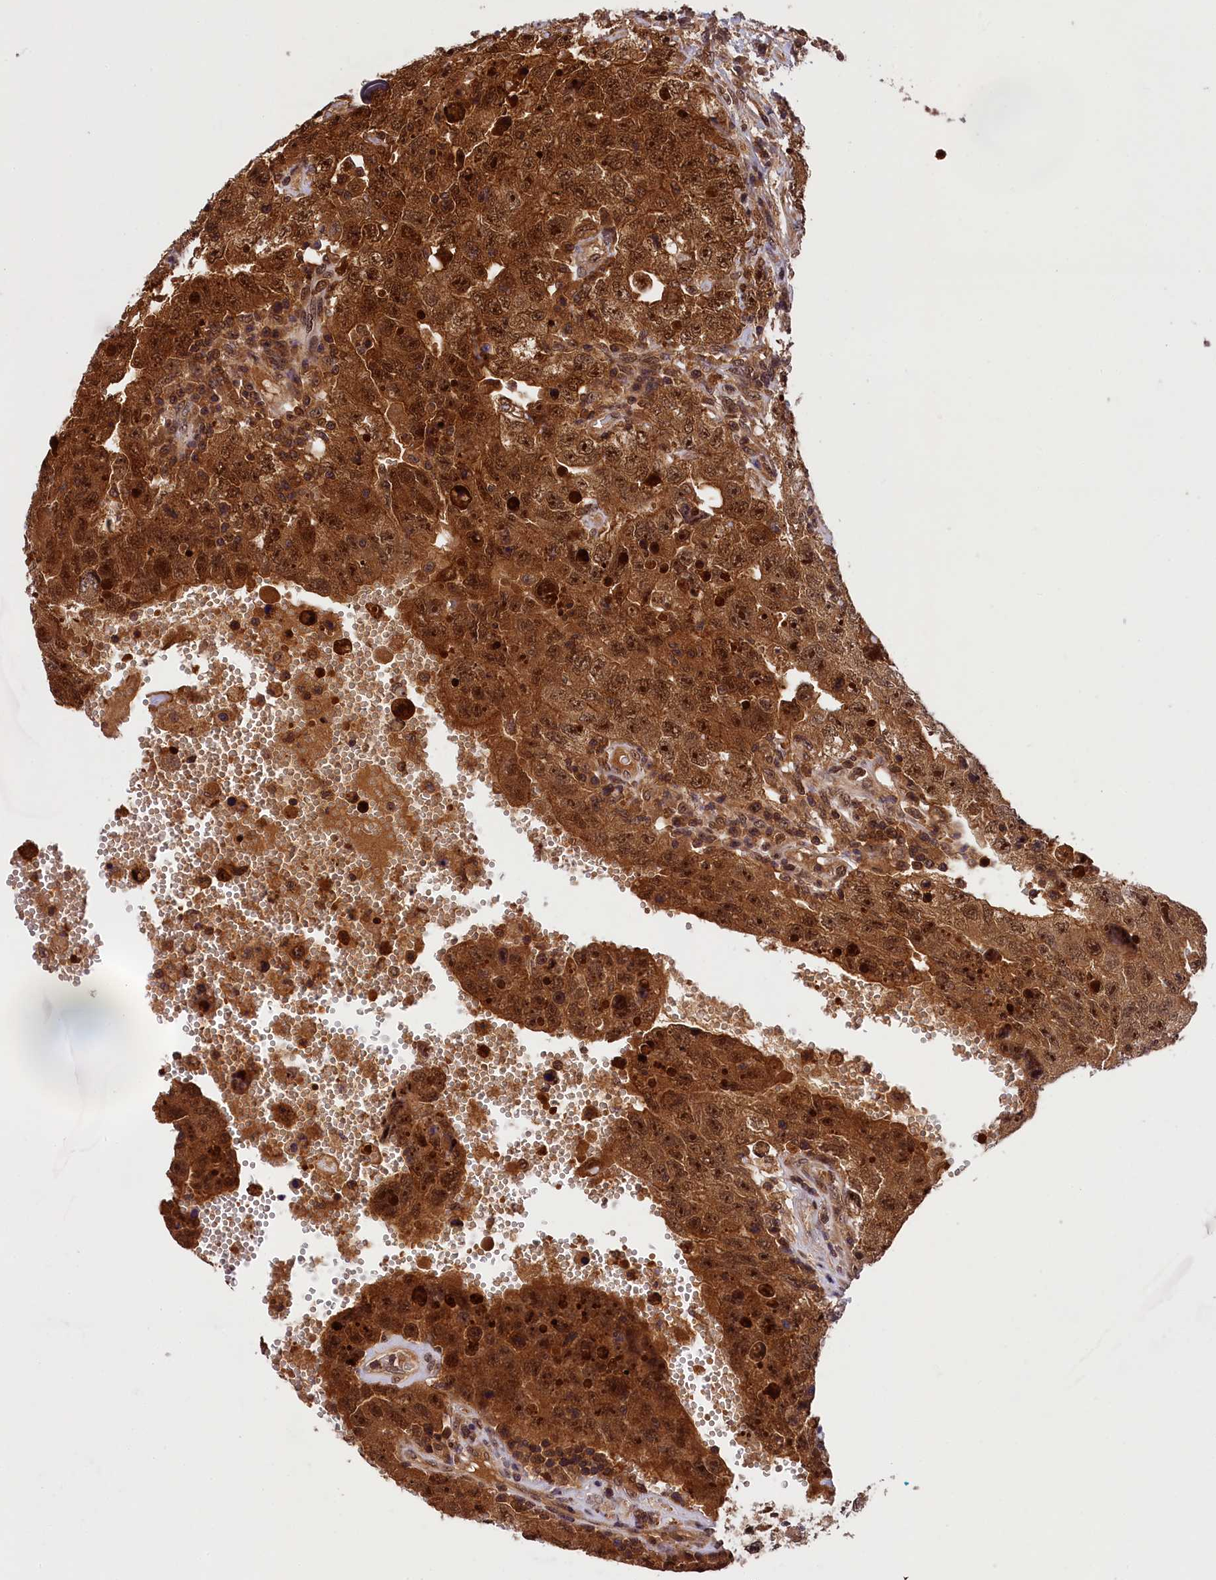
{"staining": {"intensity": "strong", "quantity": ">75%", "location": "cytoplasmic/membranous,nuclear"}, "tissue": "testis cancer", "cell_type": "Tumor cells", "image_type": "cancer", "snomed": [{"axis": "morphology", "description": "Carcinoma, Embryonal, NOS"}, {"axis": "topography", "description": "Testis"}], "caption": "IHC staining of embryonal carcinoma (testis), which demonstrates high levels of strong cytoplasmic/membranous and nuclear expression in about >75% of tumor cells indicating strong cytoplasmic/membranous and nuclear protein positivity. The staining was performed using DAB (3,3'-diaminobenzidine) (brown) for protein detection and nuclei were counterstained in hematoxylin (blue).", "gene": "EIF6", "patient": {"sex": "male", "age": 26}}